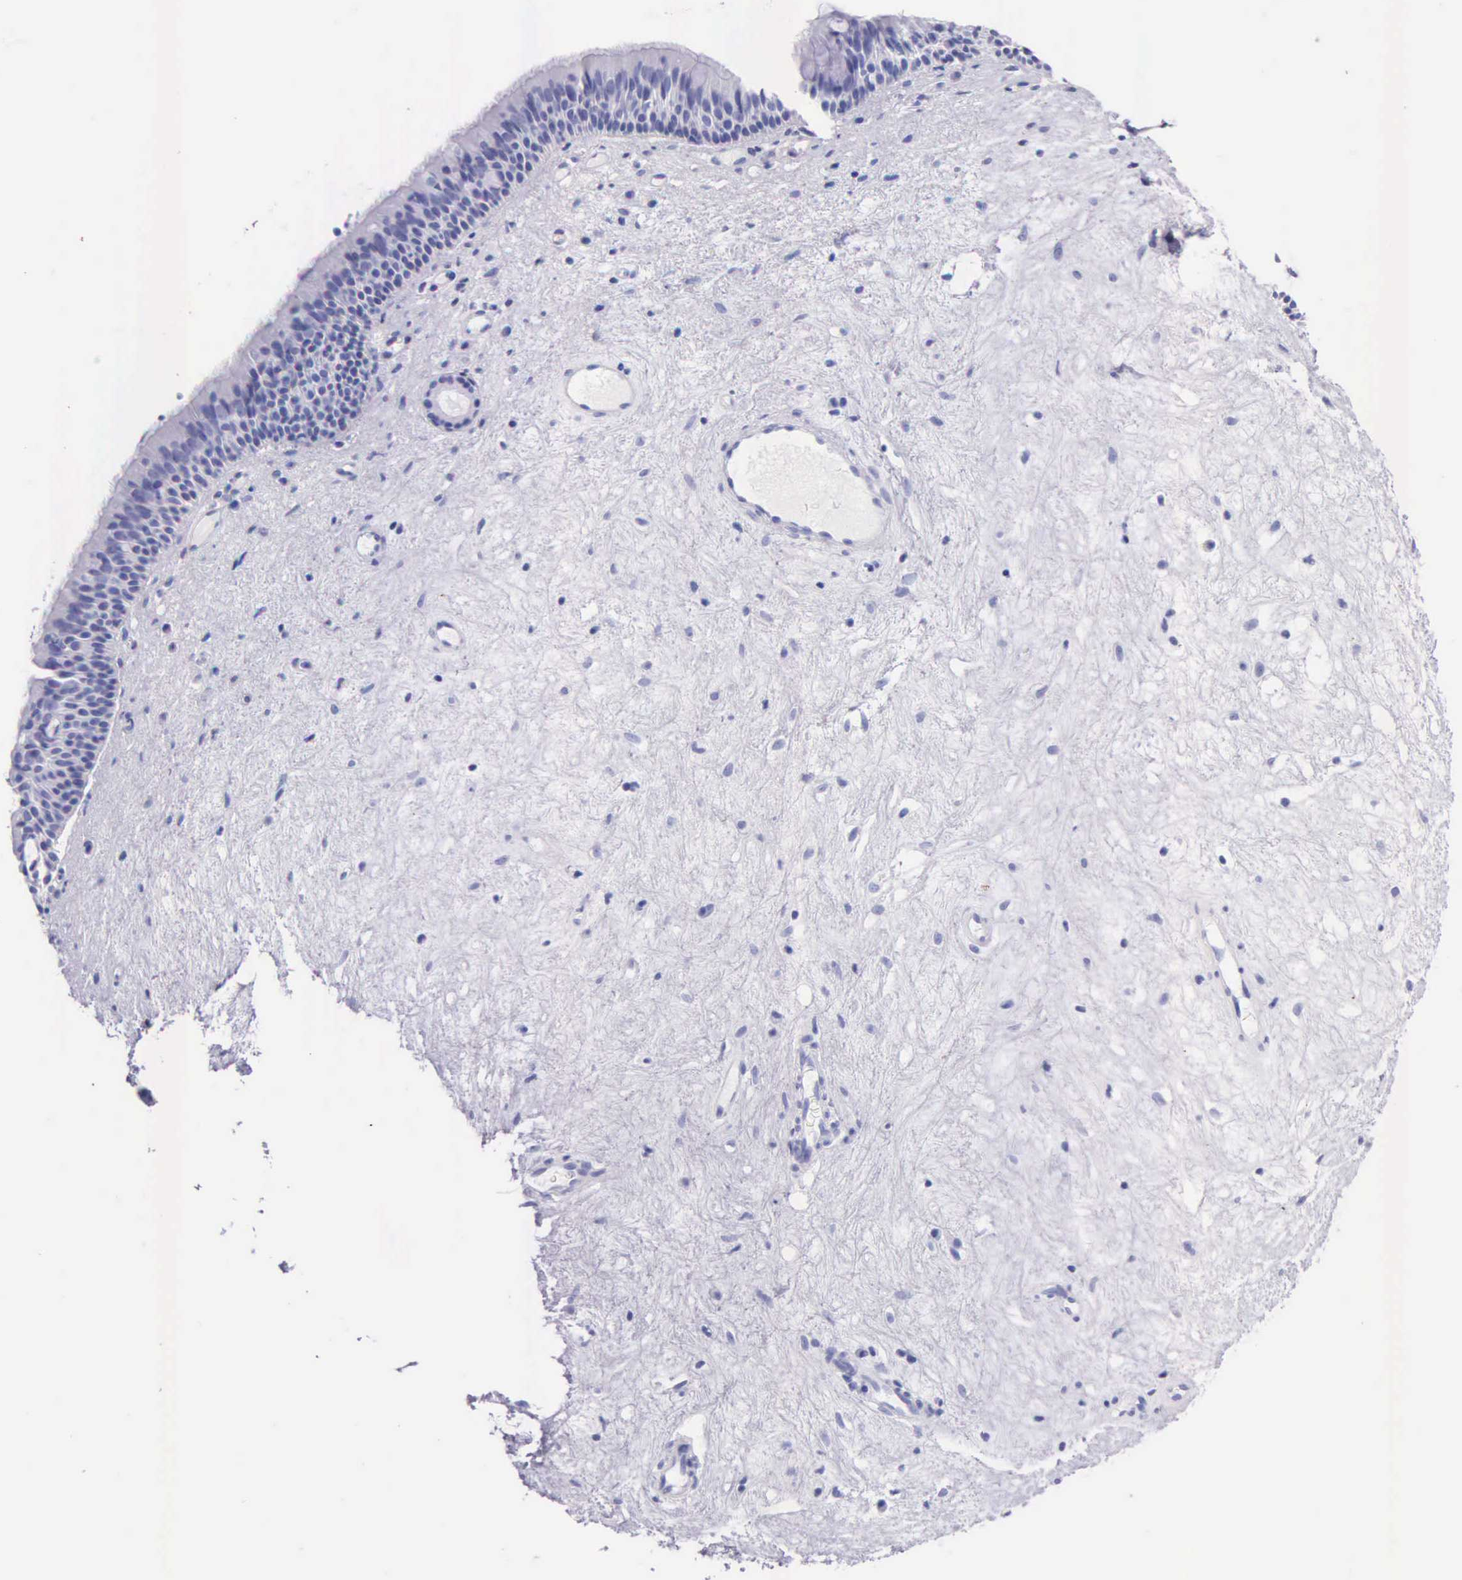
{"staining": {"intensity": "negative", "quantity": "none", "location": "none"}, "tissue": "nasopharynx", "cell_type": "Respiratory epithelial cells", "image_type": "normal", "snomed": [{"axis": "morphology", "description": "Normal tissue, NOS"}, {"axis": "topography", "description": "Nasopharynx"}], "caption": "IHC photomicrograph of normal nasopharynx stained for a protein (brown), which demonstrates no expression in respiratory epithelial cells. The staining was performed using DAB (3,3'-diaminobenzidine) to visualize the protein expression in brown, while the nuclei were stained in blue with hematoxylin (Magnification: 20x).", "gene": "KLK2", "patient": {"sex": "female", "age": 78}}